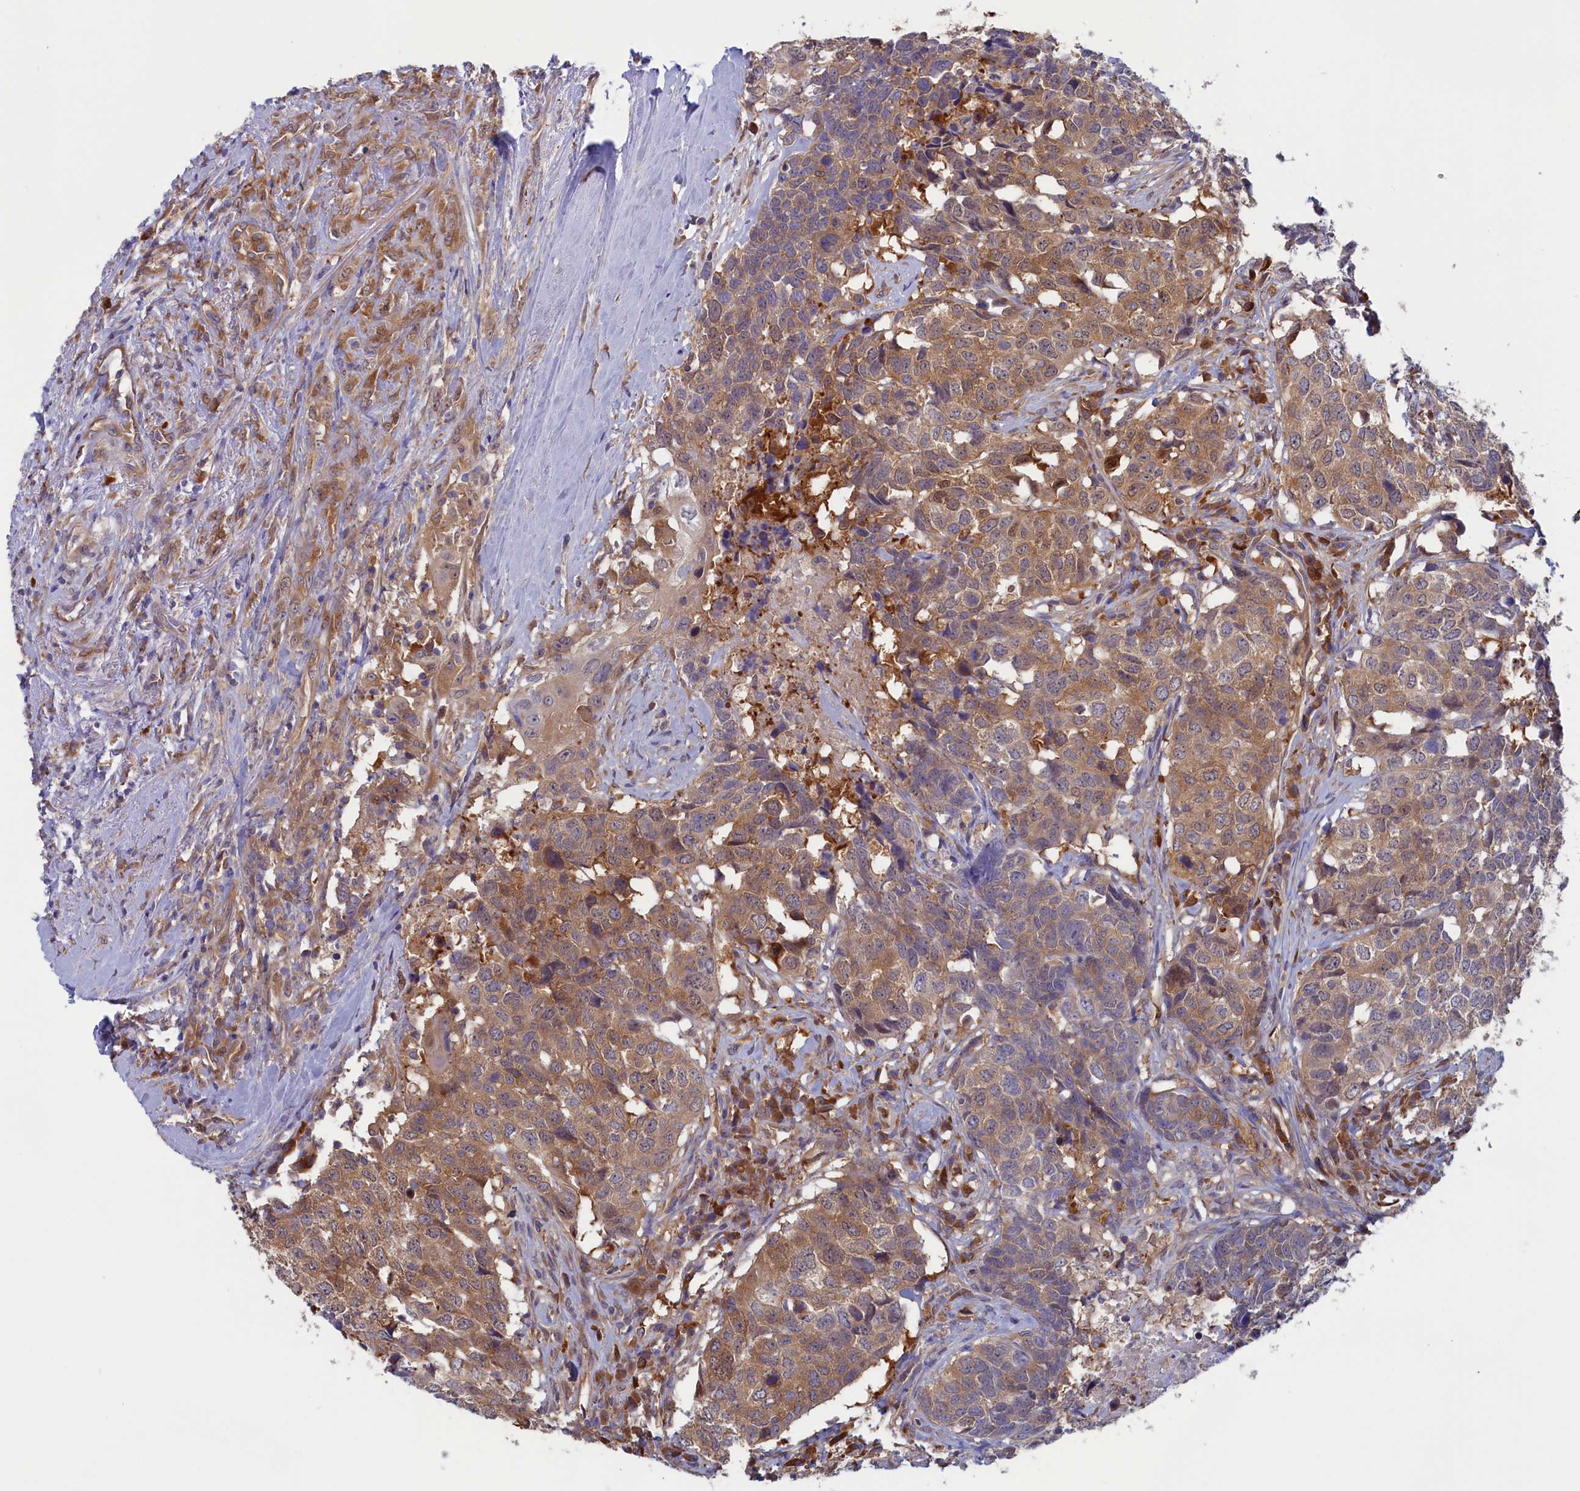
{"staining": {"intensity": "moderate", "quantity": "25%-75%", "location": "cytoplasmic/membranous"}, "tissue": "head and neck cancer", "cell_type": "Tumor cells", "image_type": "cancer", "snomed": [{"axis": "morphology", "description": "Squamous cell carcinoma, NOS"}, {"axis": "topography", "description": "Head-Neck"}], "caption": "Protein staining reveals moderate cytoplasmic/membranous positivity in approximately 25%-75% of tumor cells in squamous cell carcinoma (head and neck).", "gene": "SYNDIG1L", "patient": {"sex": "male", "age": 66}}